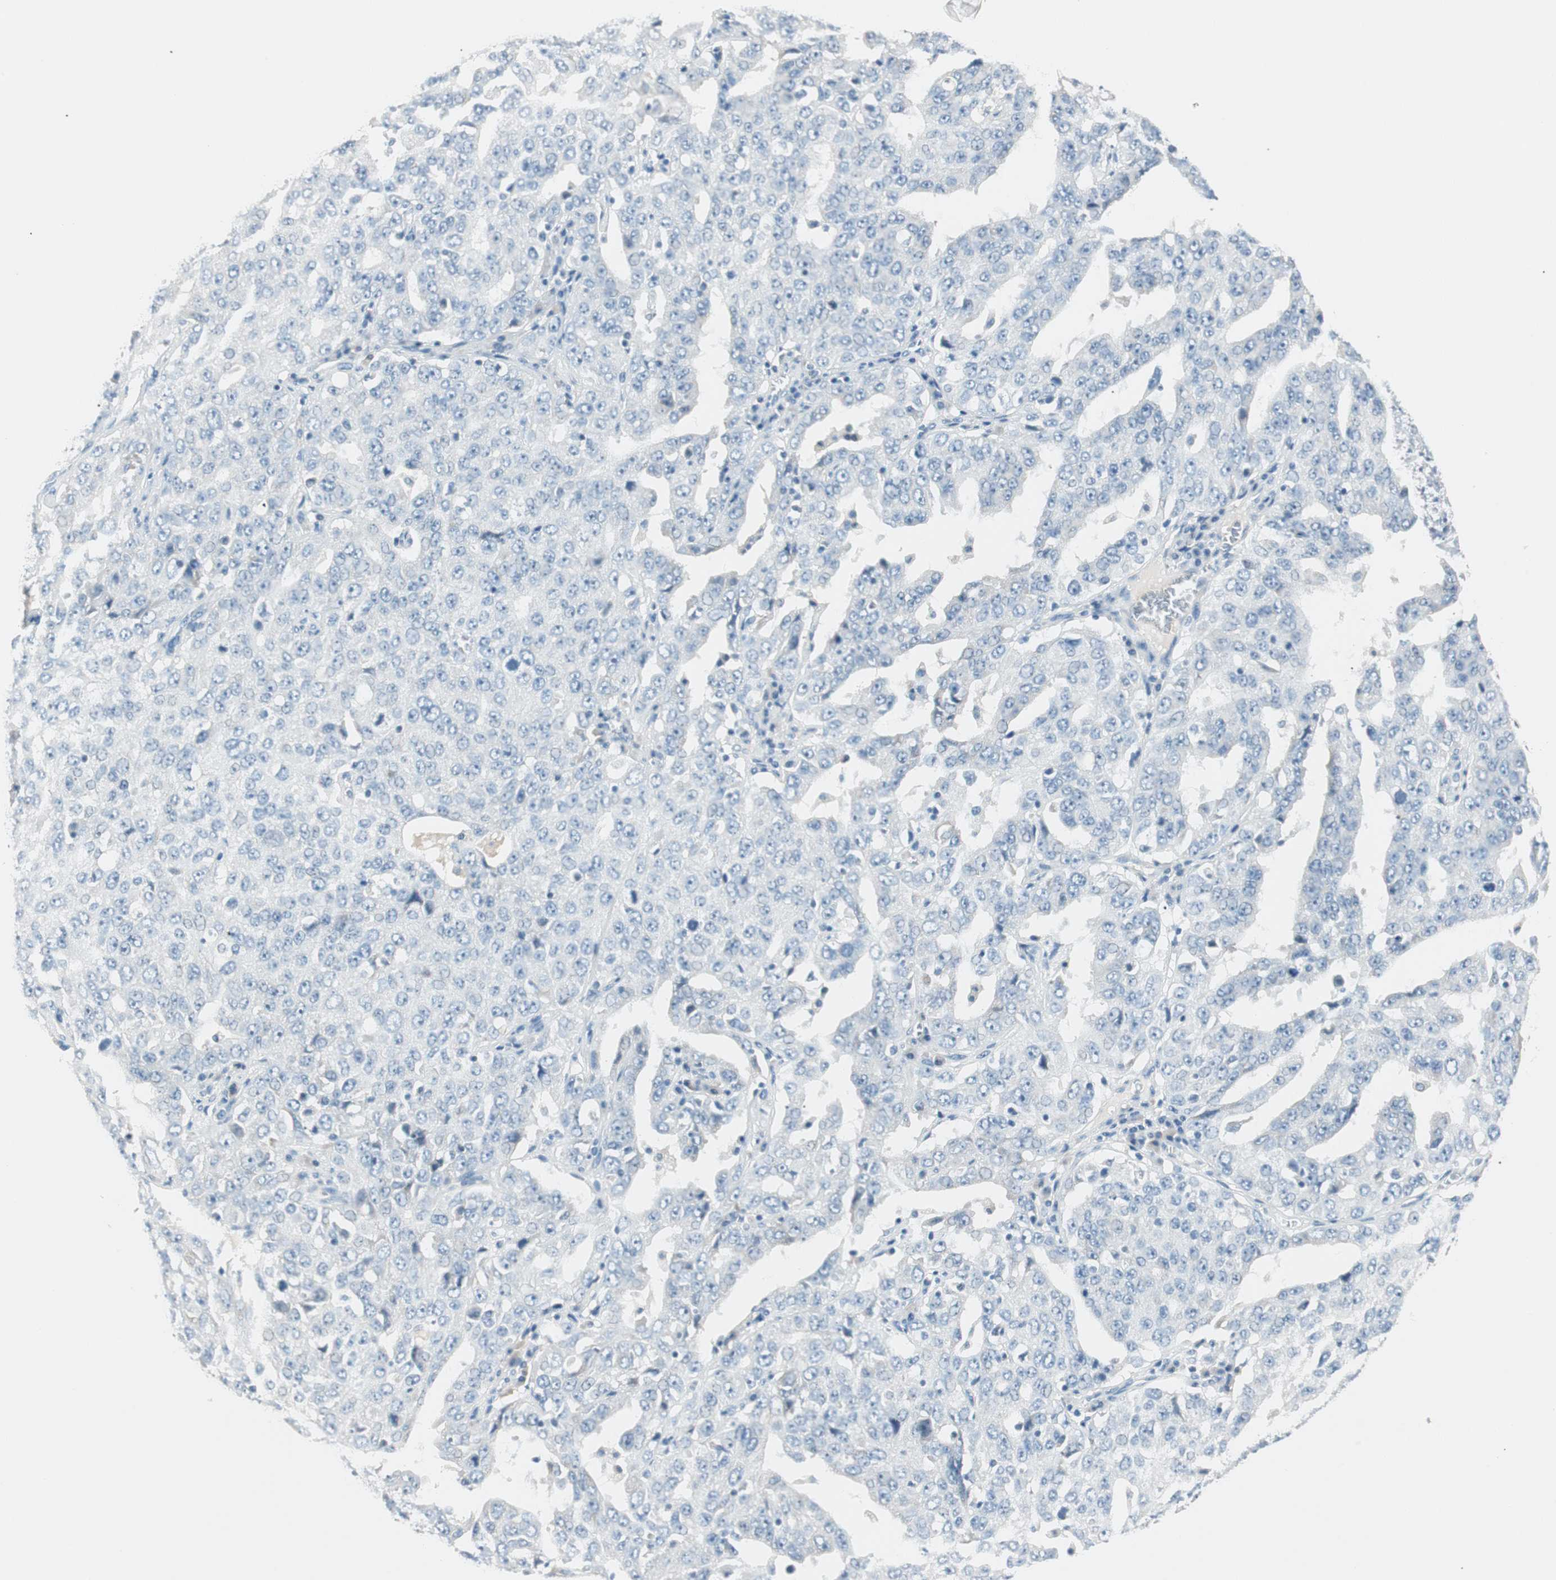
{"staining": {"intensity": "negative", "quantity": "none", "location": "none"}, "tissue": "ovarian cancer", "cell_type": "Tumor cells", "image_type": "cancer", "snomed": [{"axis": "morphology", "description": "Carcinoma, endometroid"}, {"axis": "topography", "description": "Ovary"}], "caption": "Tumor cells are negative for protein expression in human ovarian cancer.", "gene": "HOXB13", "patient": {"sex": "female", "age": 62}}